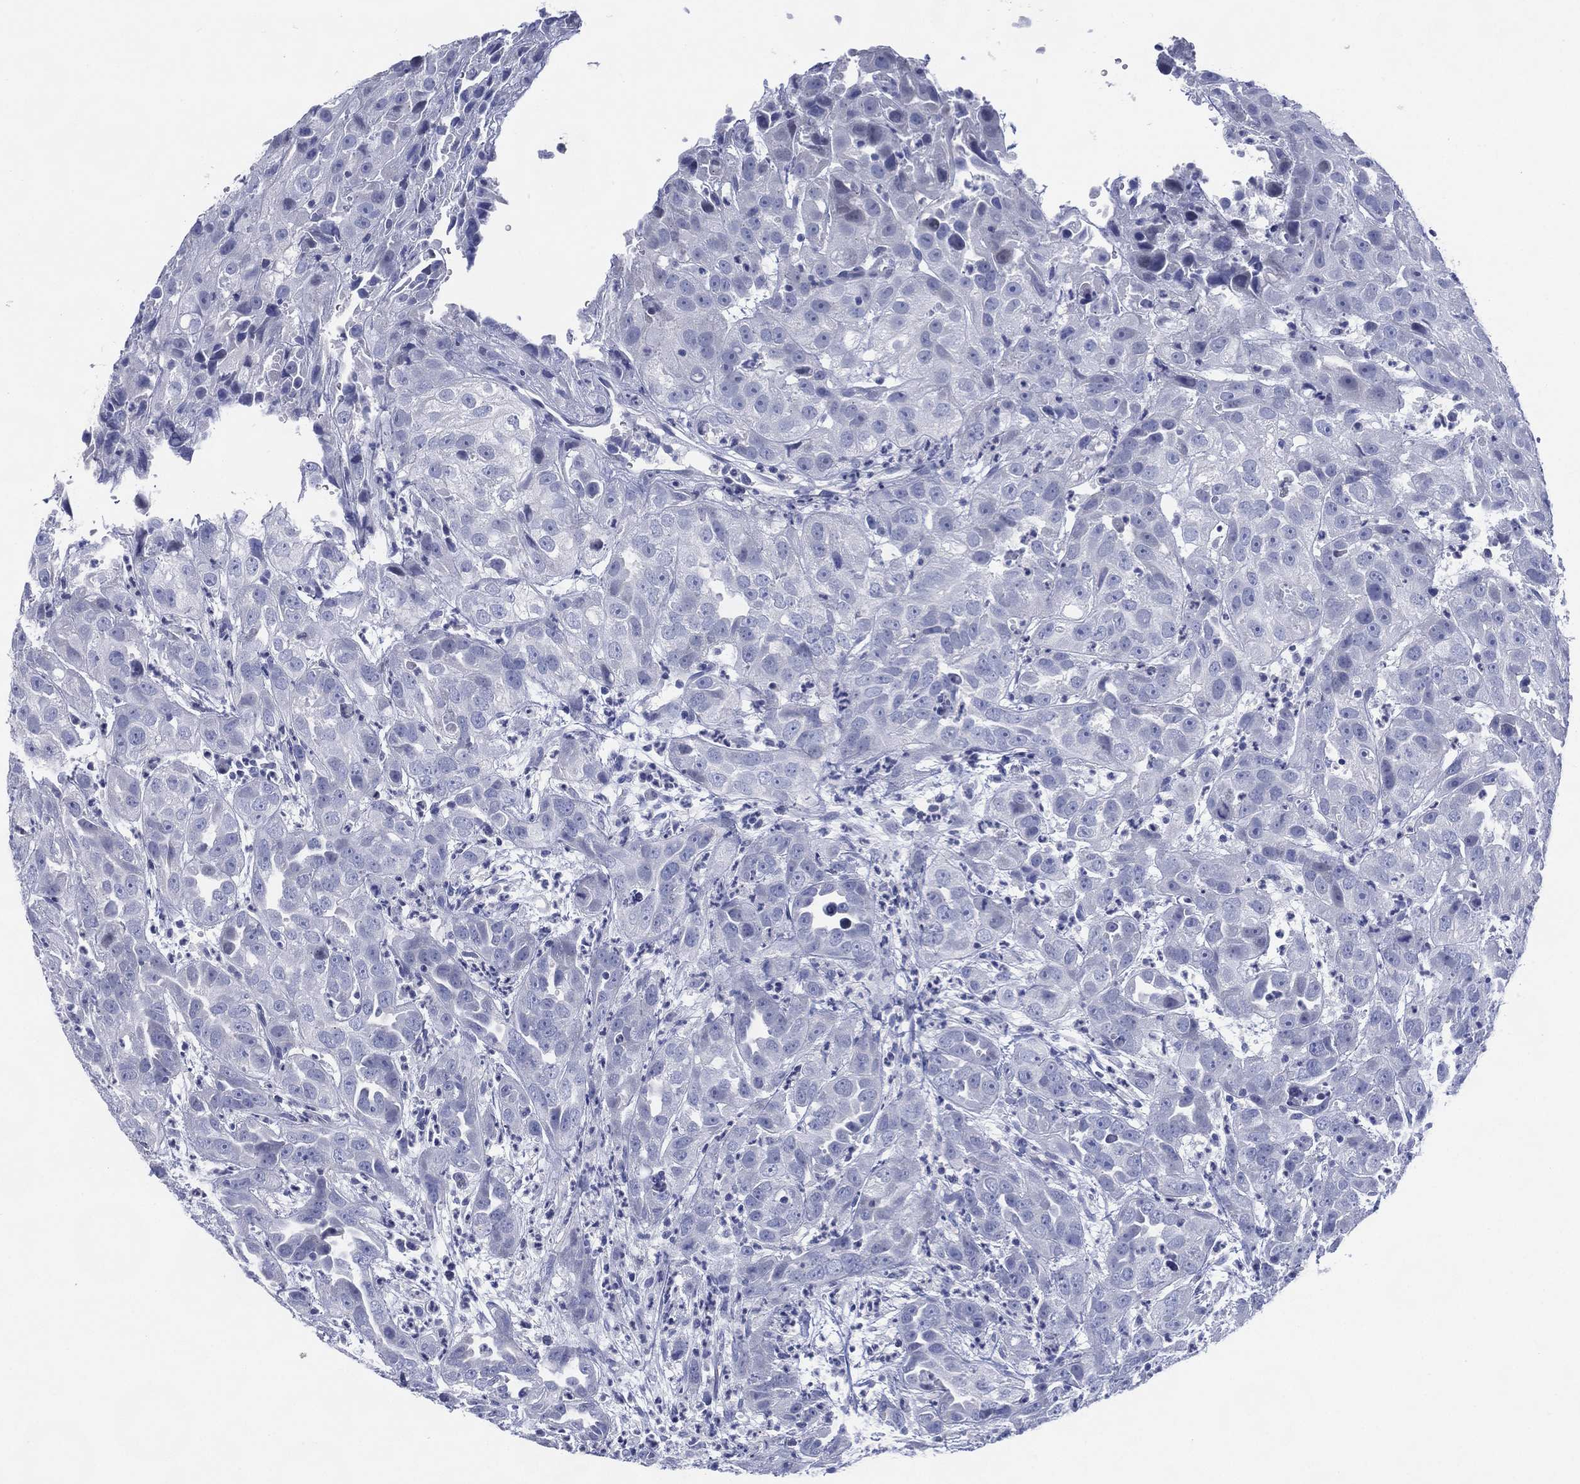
{"staining": {"intensity": "negative", "quantity": "none", "location": "none"}, "tissue": "urothelial cancer", "cell_type": "Tumor cells", "image_type": "cancer", "snomed": [{"axis": "morphology", "description": "Urothelial carcinoma, High grade"}, {"axis": "topography", "description": "Urinary bladder"}], "caption": "High magnification brightfield microscopy of high-grade urothelial carcinoma stained with DAB (brown) and counterstained with hematoxylin (blue): tumor cells show no significant positivity. The staining was performed using DAB (3,3'-diaminobenzidine) to visualize the protein expression in brown, while the nuclei were stained in blue with hematoxylin (Magnification: 20x).", "gene": "TMEM247", "patient": {"sex": "female", "age": 41}}